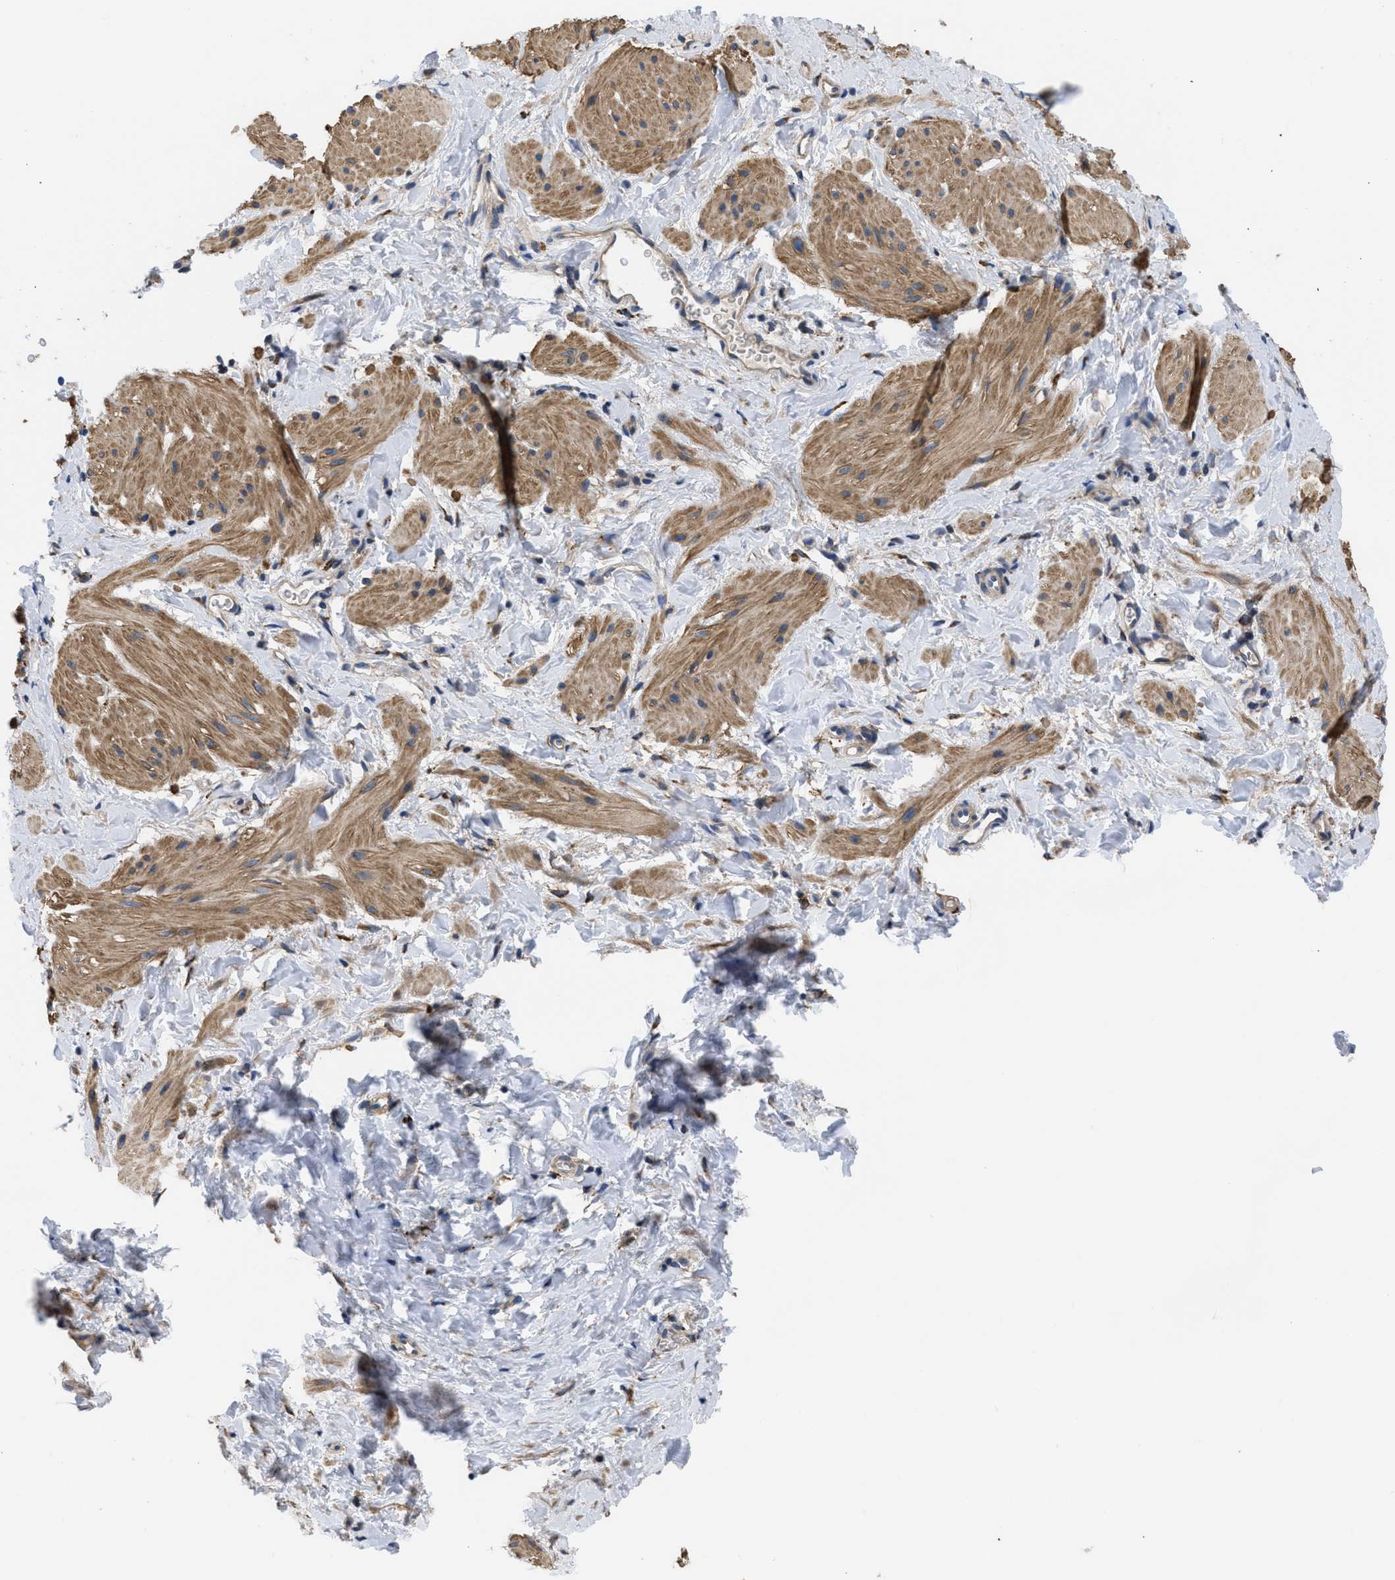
{"staining": {"intensity": "moderate", "quantity": ">75%", "location": "cytoplasmic/membranous"}, "tissue": "smooth muscle", "cell_type": "Smooth muscle cells", "image_type": "normal", "snomed": [{"axis": "morphology", "description": "Normal tissue, NOS"}, {"axis": "topography", "description": "Smooth muscle"}], "caption": "Smooth muscle stained with immunohistochemistry shows moderate cytoplasmic/membranous positivity in approximately >75% of smooth muscle cells. (Brightfield microscopy of DAB IHC at high magnification).", "gene": "SQLE", "patient": {"sex": "male", "age": 16}}